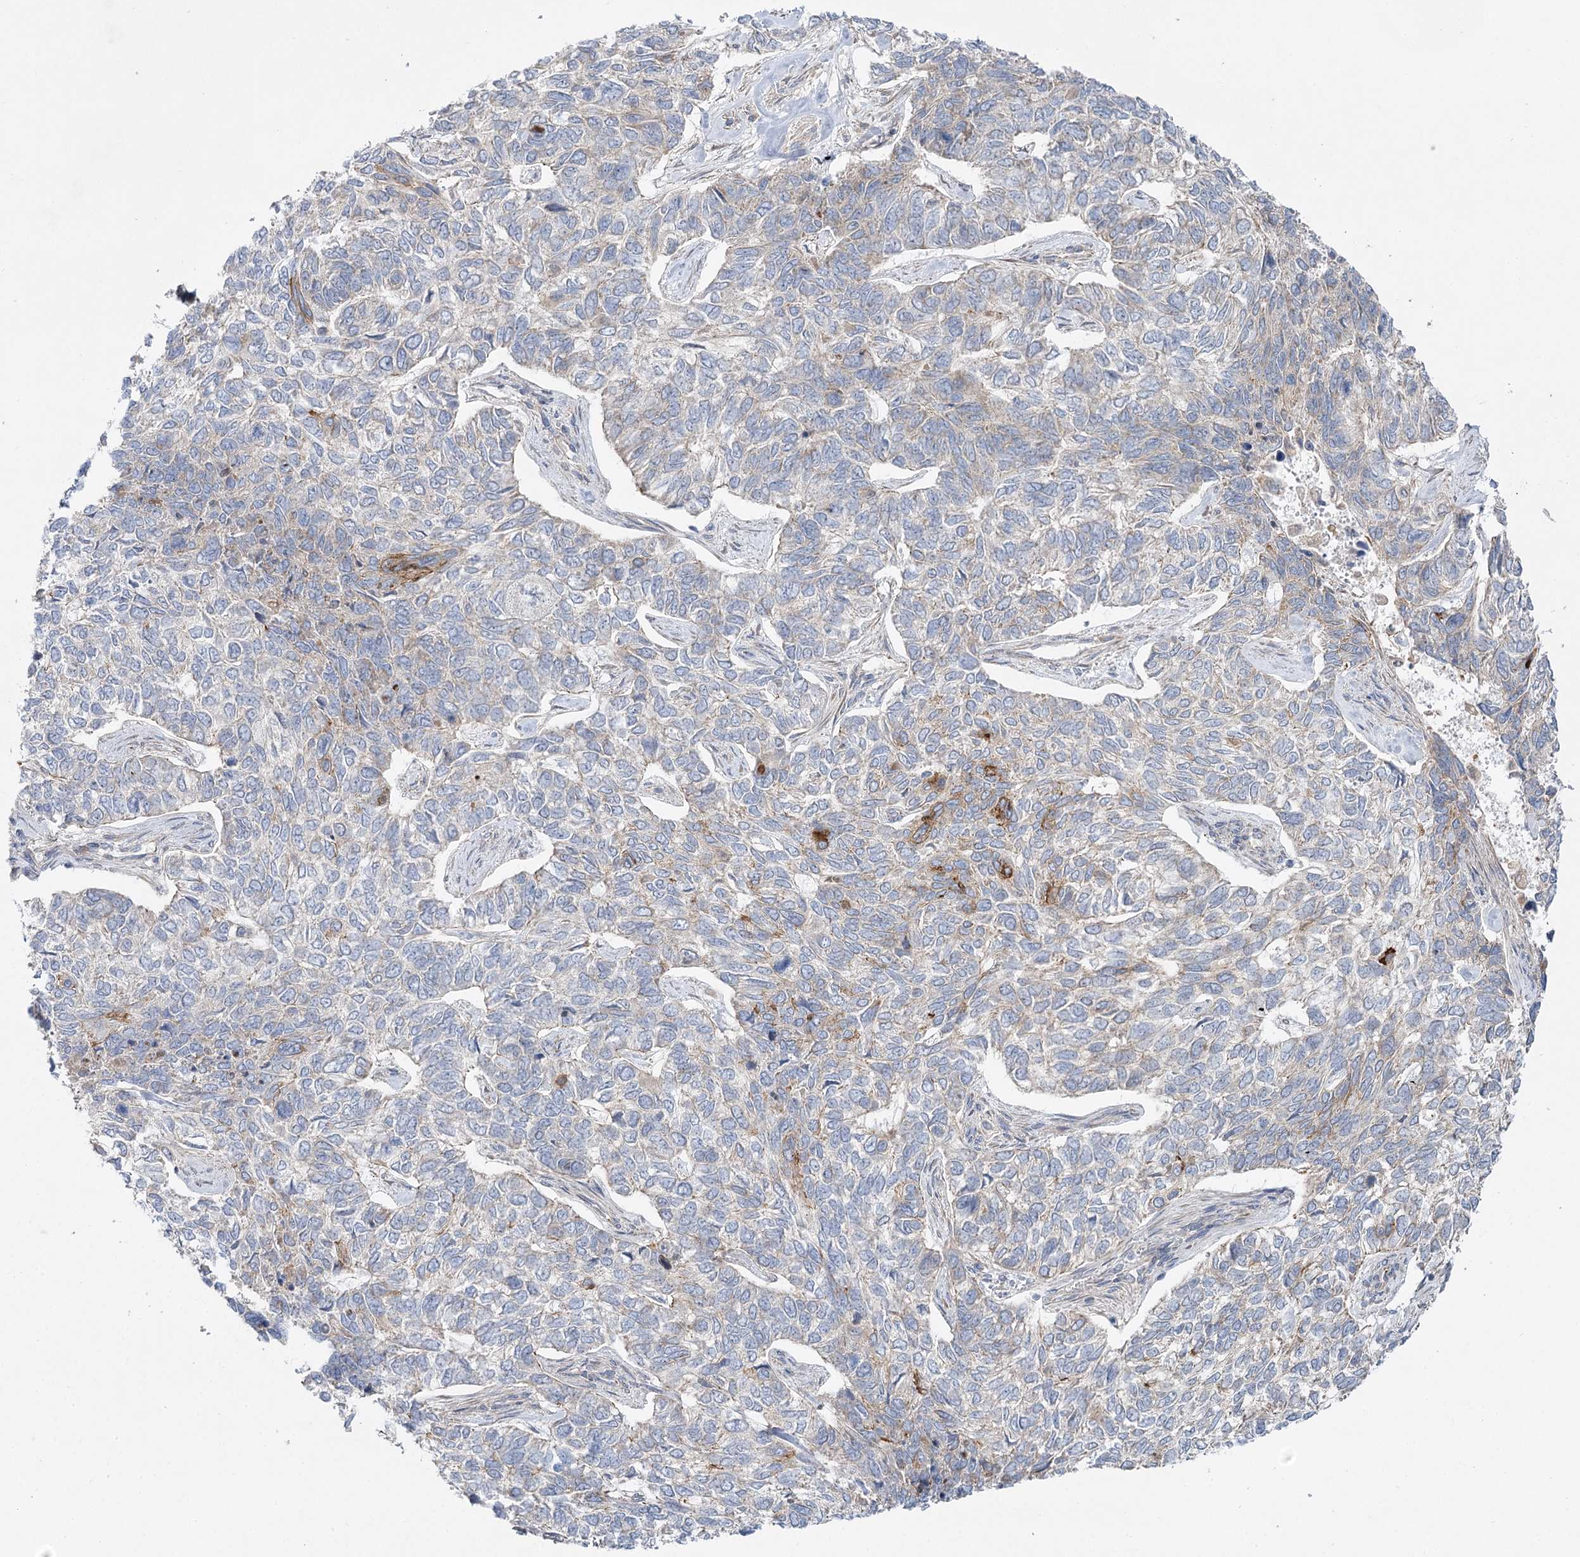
{"staining": {"intensity": "negative", "quantity": "none", "location": "none"}, "tissue": "skin cancer", "cell_type": "Tumor cells", "image_type": "cancer", "snomed": [{"axis": "morphology", "description": "Basal cell carcinoma"}, {"axis": "topography", "description": "Skin"}], "caption": "An immunohistochemistry photomicrograph of skin cancer is shown. There is no staining in tumor cells of skin cancer.", "gene": "KIAA0825", "patient": {"sex": "female", "age": 65}}